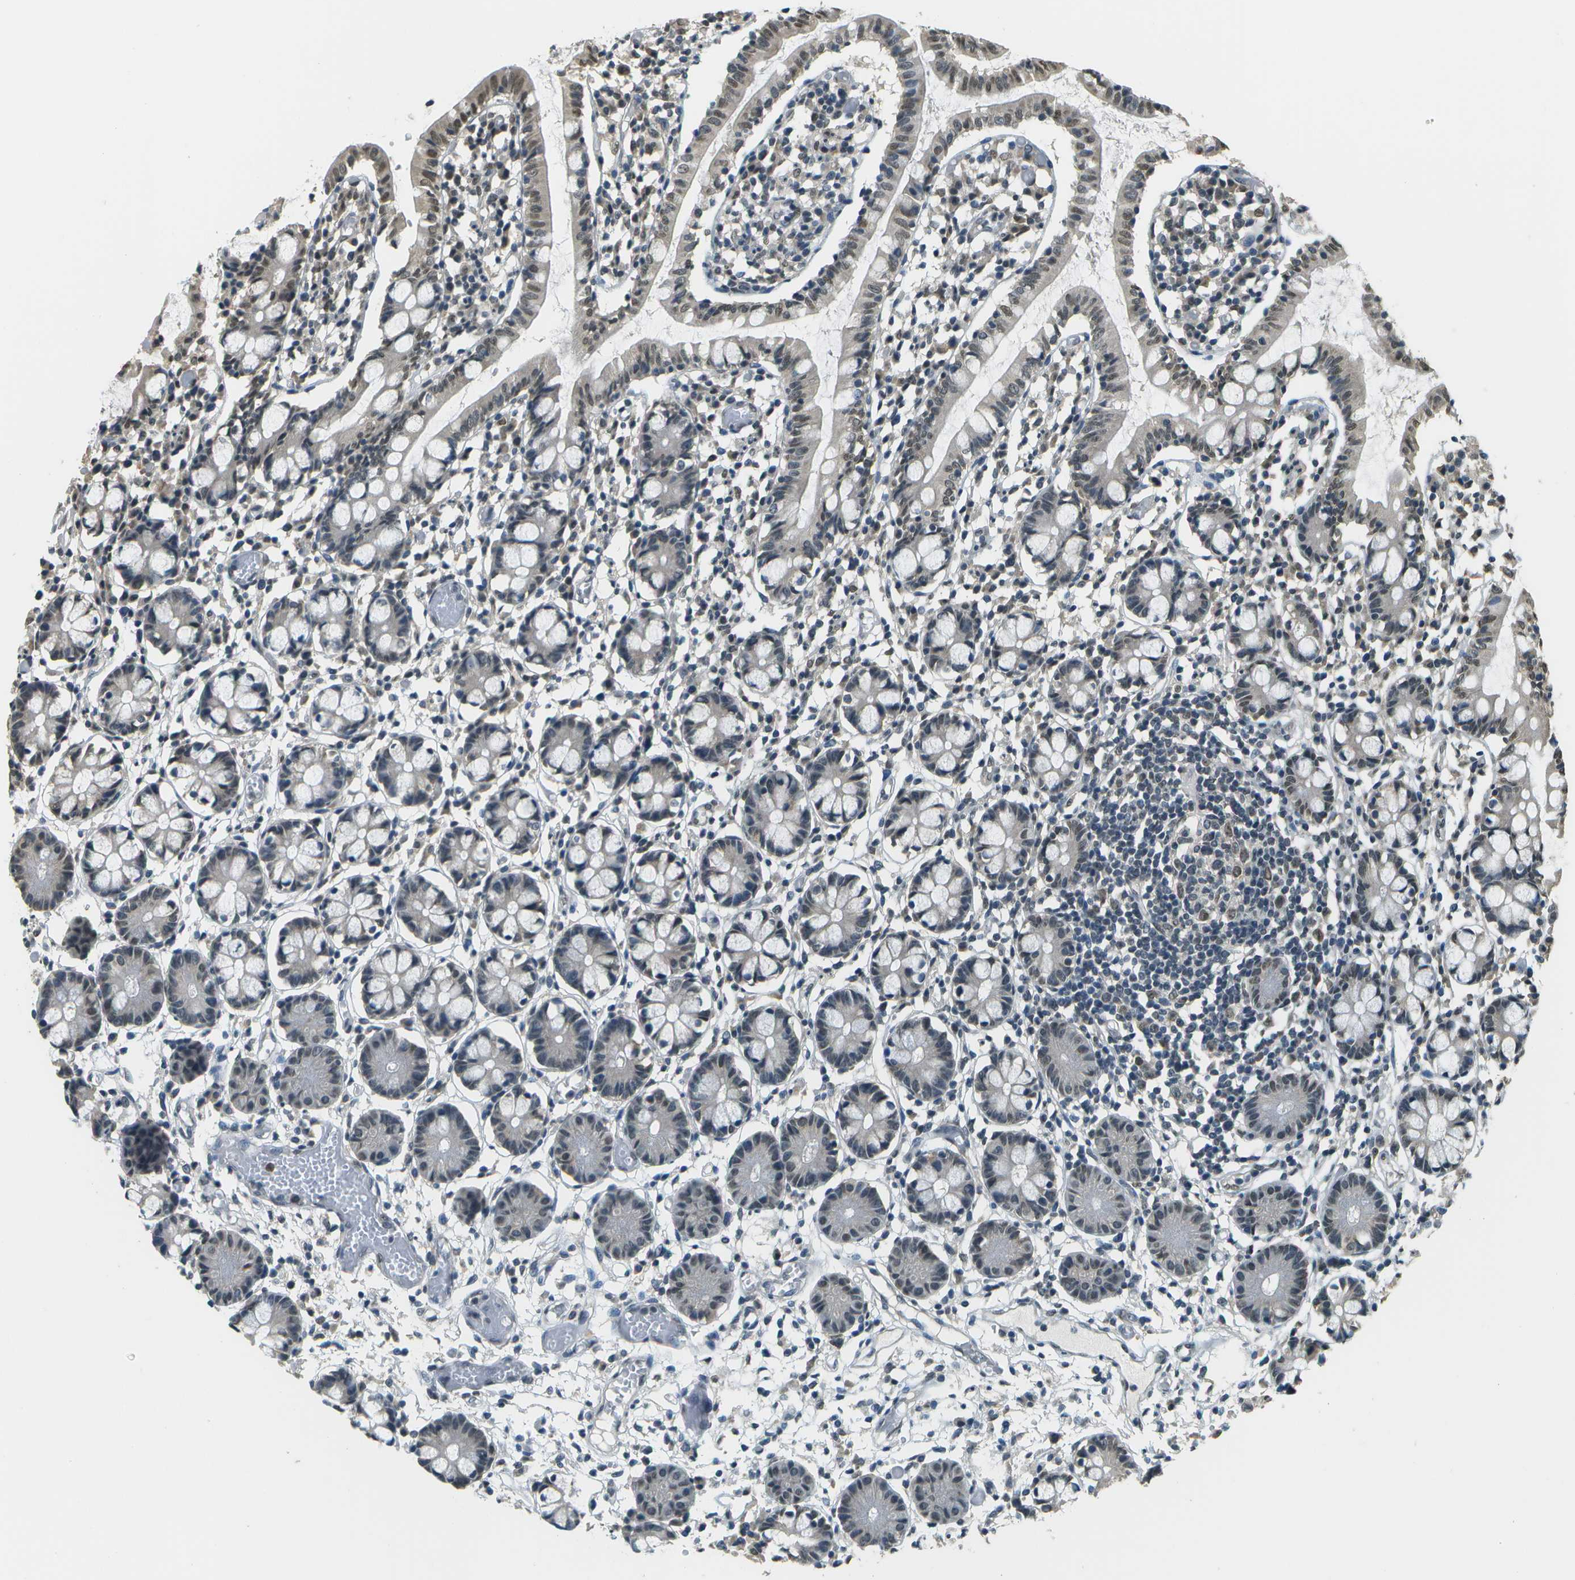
{"staining": {"intensity": "weak", "quantity": "25%-75%", "location": "nuclear"}, "tissue": "small intestine", "cell_type": "Glandular cells", "image_type": "normal", "snomed": [{"axis": "morphology", "description": "Normal tissue, NOS"}, {"axis": "morphology", "description": "Cystadenocarcinoma, serous, Metastatic site"}, {"axis": "topography", "description": "Small intestine"}], "caption": "A high-resolution micrograph shows immunohistochemistry (IHC) staining of normal small intestine, which reveals weak nuclear staining in about 25%-75% of glandular cells.", "gene": "ABL2", "patient": {"sex": "female", "age": 61}}